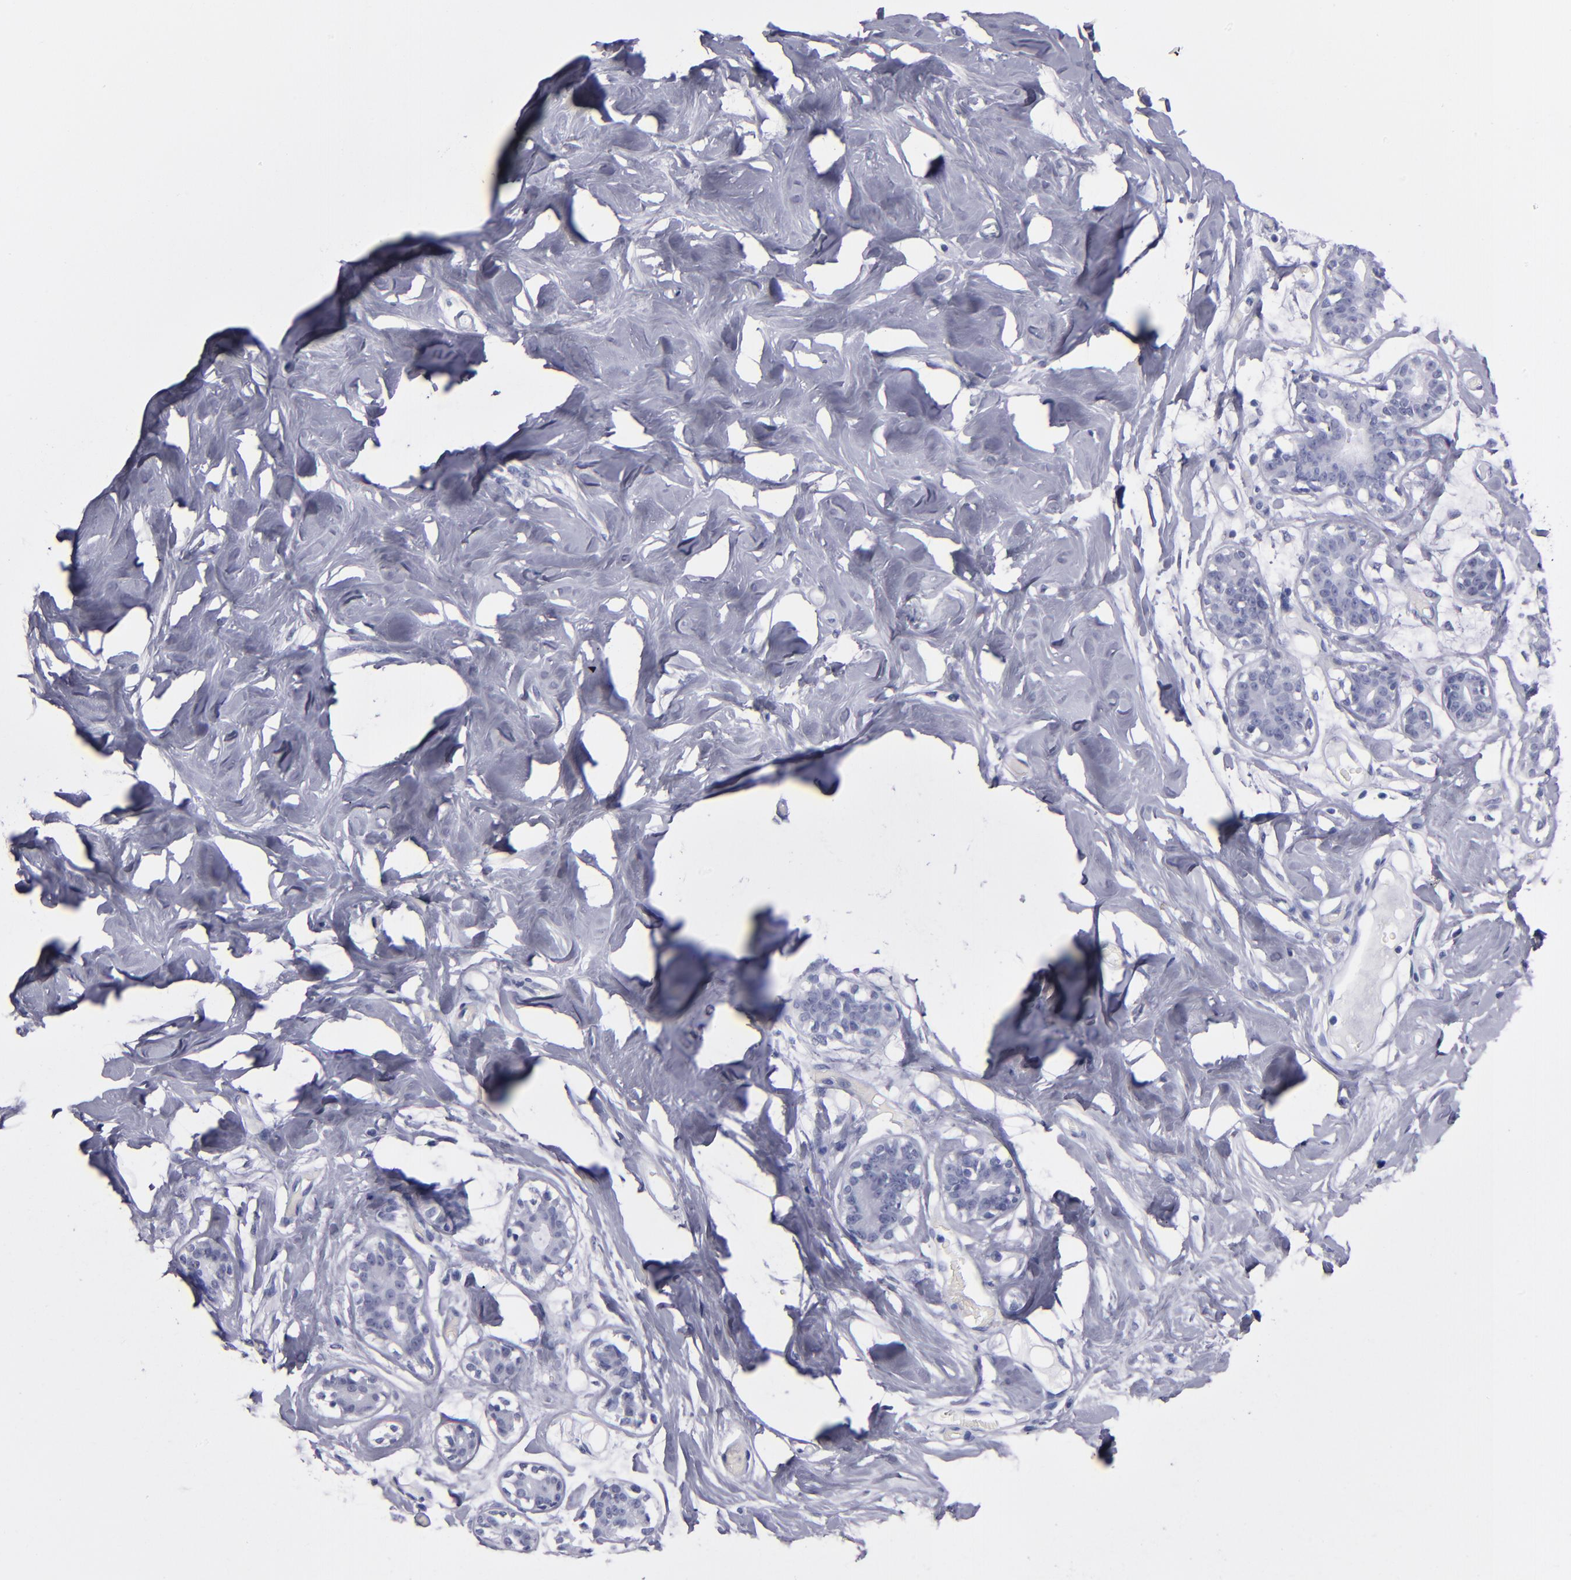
{"staining": {"intensity": "negative", "quantity": "none", "location": "none"}, "tissue": "breast", "cell_type": "Adipocytes", "image_type": "normal", "snomed": [{"axis": "morphology", "description": "Normal tissue, NOS"}, {"axis": "topography", "description": "Breast"}, {"axis": "topography", "description": "Soft tissue"}], "caption": "This micrograph is of benign breast stained with immunohistochemistry to label a protein in brown with the nuclei are counter-stained blue. There is no positivity in adipocytes. (DAB immunohistochemistry (IHC) visualized using brightfield microscopy, high magnification).", "gene": "HNF1B", "patient": {"sex": "female", "age": 25}}